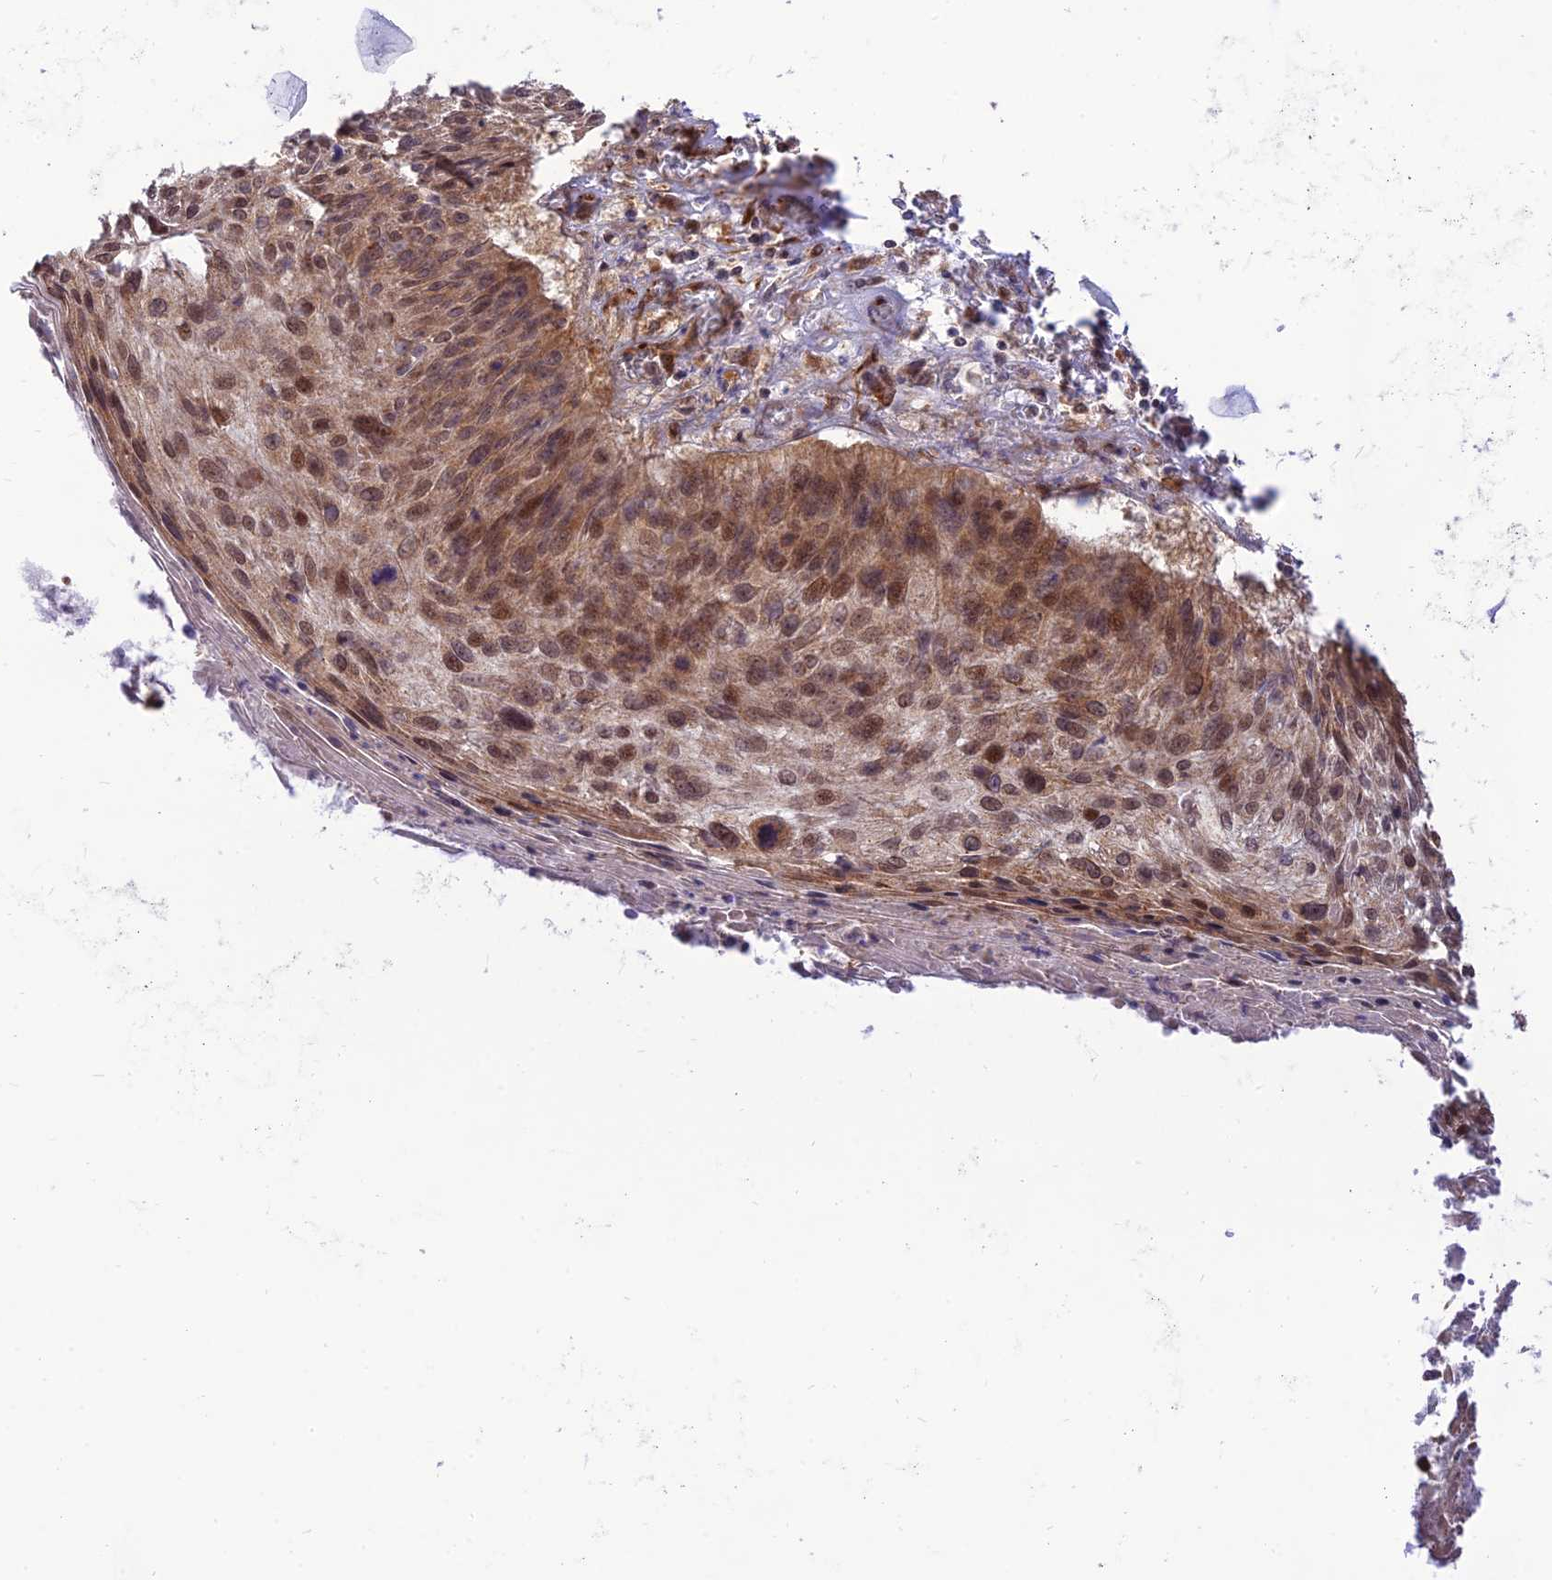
{"staining": {"intensity": "moderate", "quantity": ">75%", "location": "cytoplasmic/membranous,nuclear"}, "tissue": "cervical cancer", "cell_type": "Tumor cells", "image_type": "cancer", "snomed": [{"axis": "morphology", "description": "Squamous cell carcinoma, NOS"}, {"axis": "topography", "description": "Cervix"}], "caption": "There is medium levels of moderate cytoplasmic/membranous and nuclear positivity in tumor cells of cervical cancer (squamous cell carcinoma), as demonstrated by immunohistochemical staining (brown color).", "gene": "GOLGA3", "patient": {"sex": "female", "age": 51}}